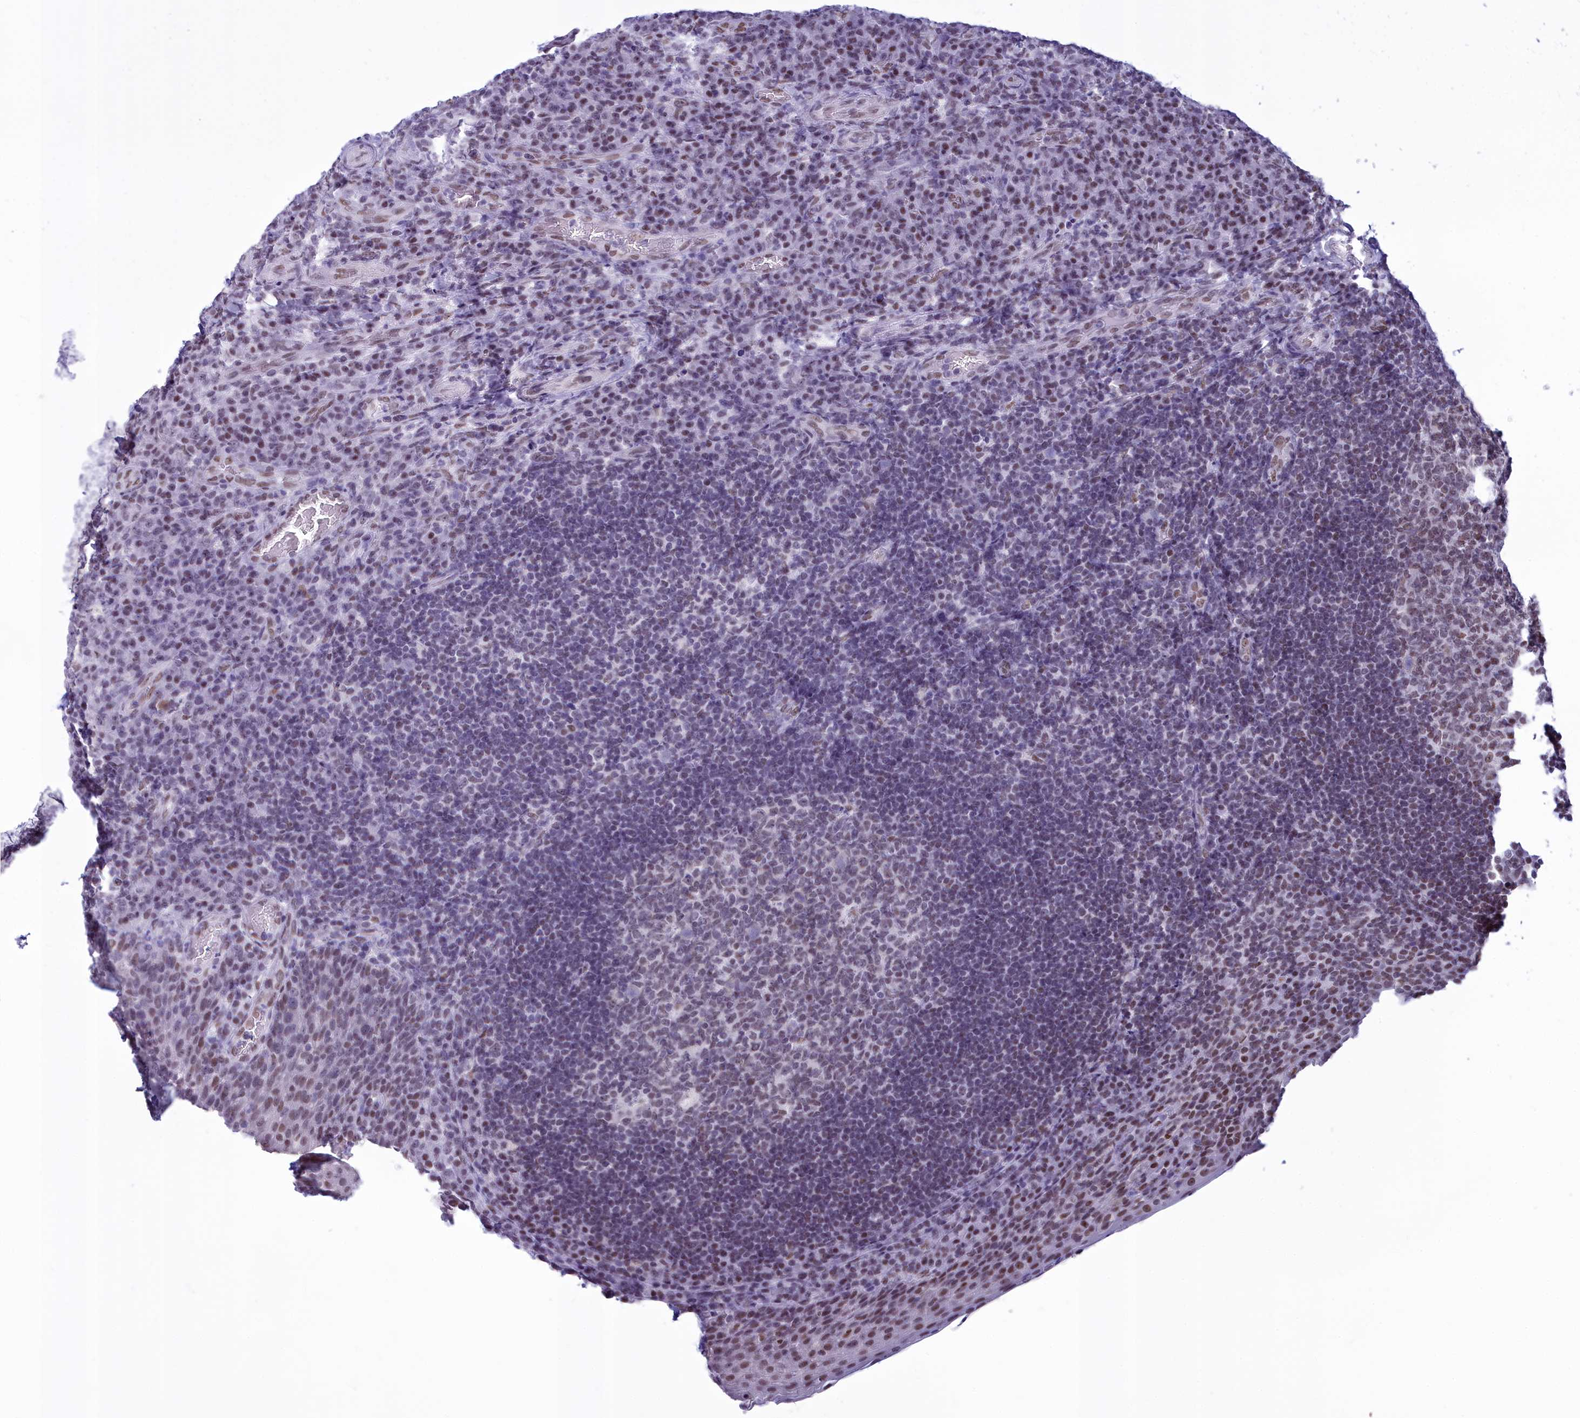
{"staining": {"intensity": "weak", "quantity": "25%-75%", "location": "nuclear"}, "tissue": "tonsil", "cell_type": "Germinal center cells", "image_type": "normal", "snomed": [{"axis": "morphology", "description": "Normal tissue, NOS"}, {"axis": "topography", "description": "Tonsil"}], "caption": "Tonsil stained with DAB (3,3'-diaminobenzidine) immunohistochemistry demonstrates low levels of weak nuclear staining in approximately 25%-75% of germinal center cells.", "gene": "CDC26", "patient": {"sex": "male", "age": 17}}